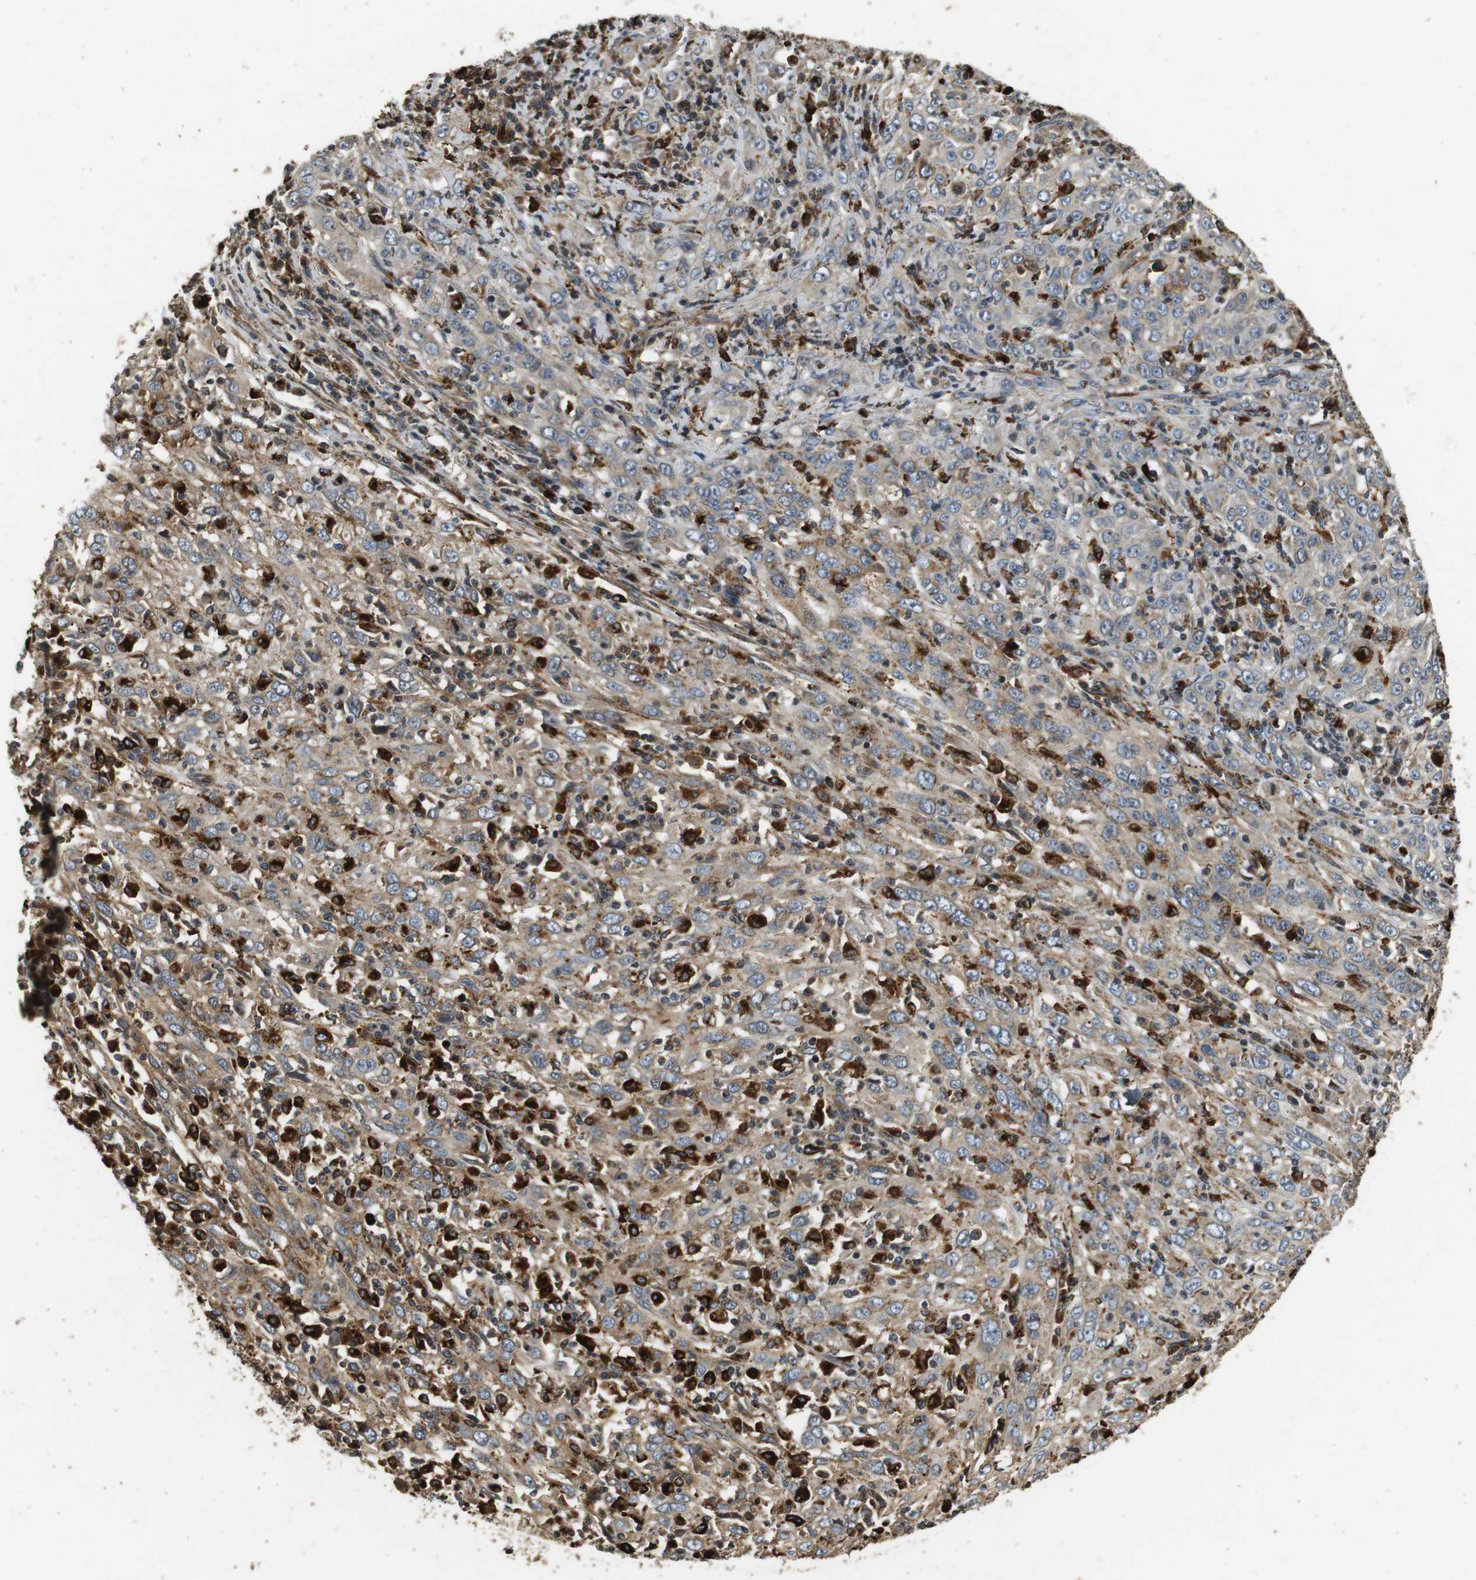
{"staining": {"intensity": "weak", "quantity": ">75%", "location": "cytoplasmic/membranous"}, "tissue": "cervical cancer", "cell_type": "Tumor cells", "image_type": "cancer", "snomed": [{"axis": "morphology", "description": "Squamous cell carcinoma, NOS"}, {"axis": "topography", "description": "Cervix"}], "caption": "IHC (DAB (3,3'-diaminobenzidine)) staining of human squamous cell carcinoma (cervical) reveals weak cytoplasmic/membranous protein expression in about >75% of tumor cells.", "gene": "TXNRD1", "patient": {"sex": "female", "age": 46}}